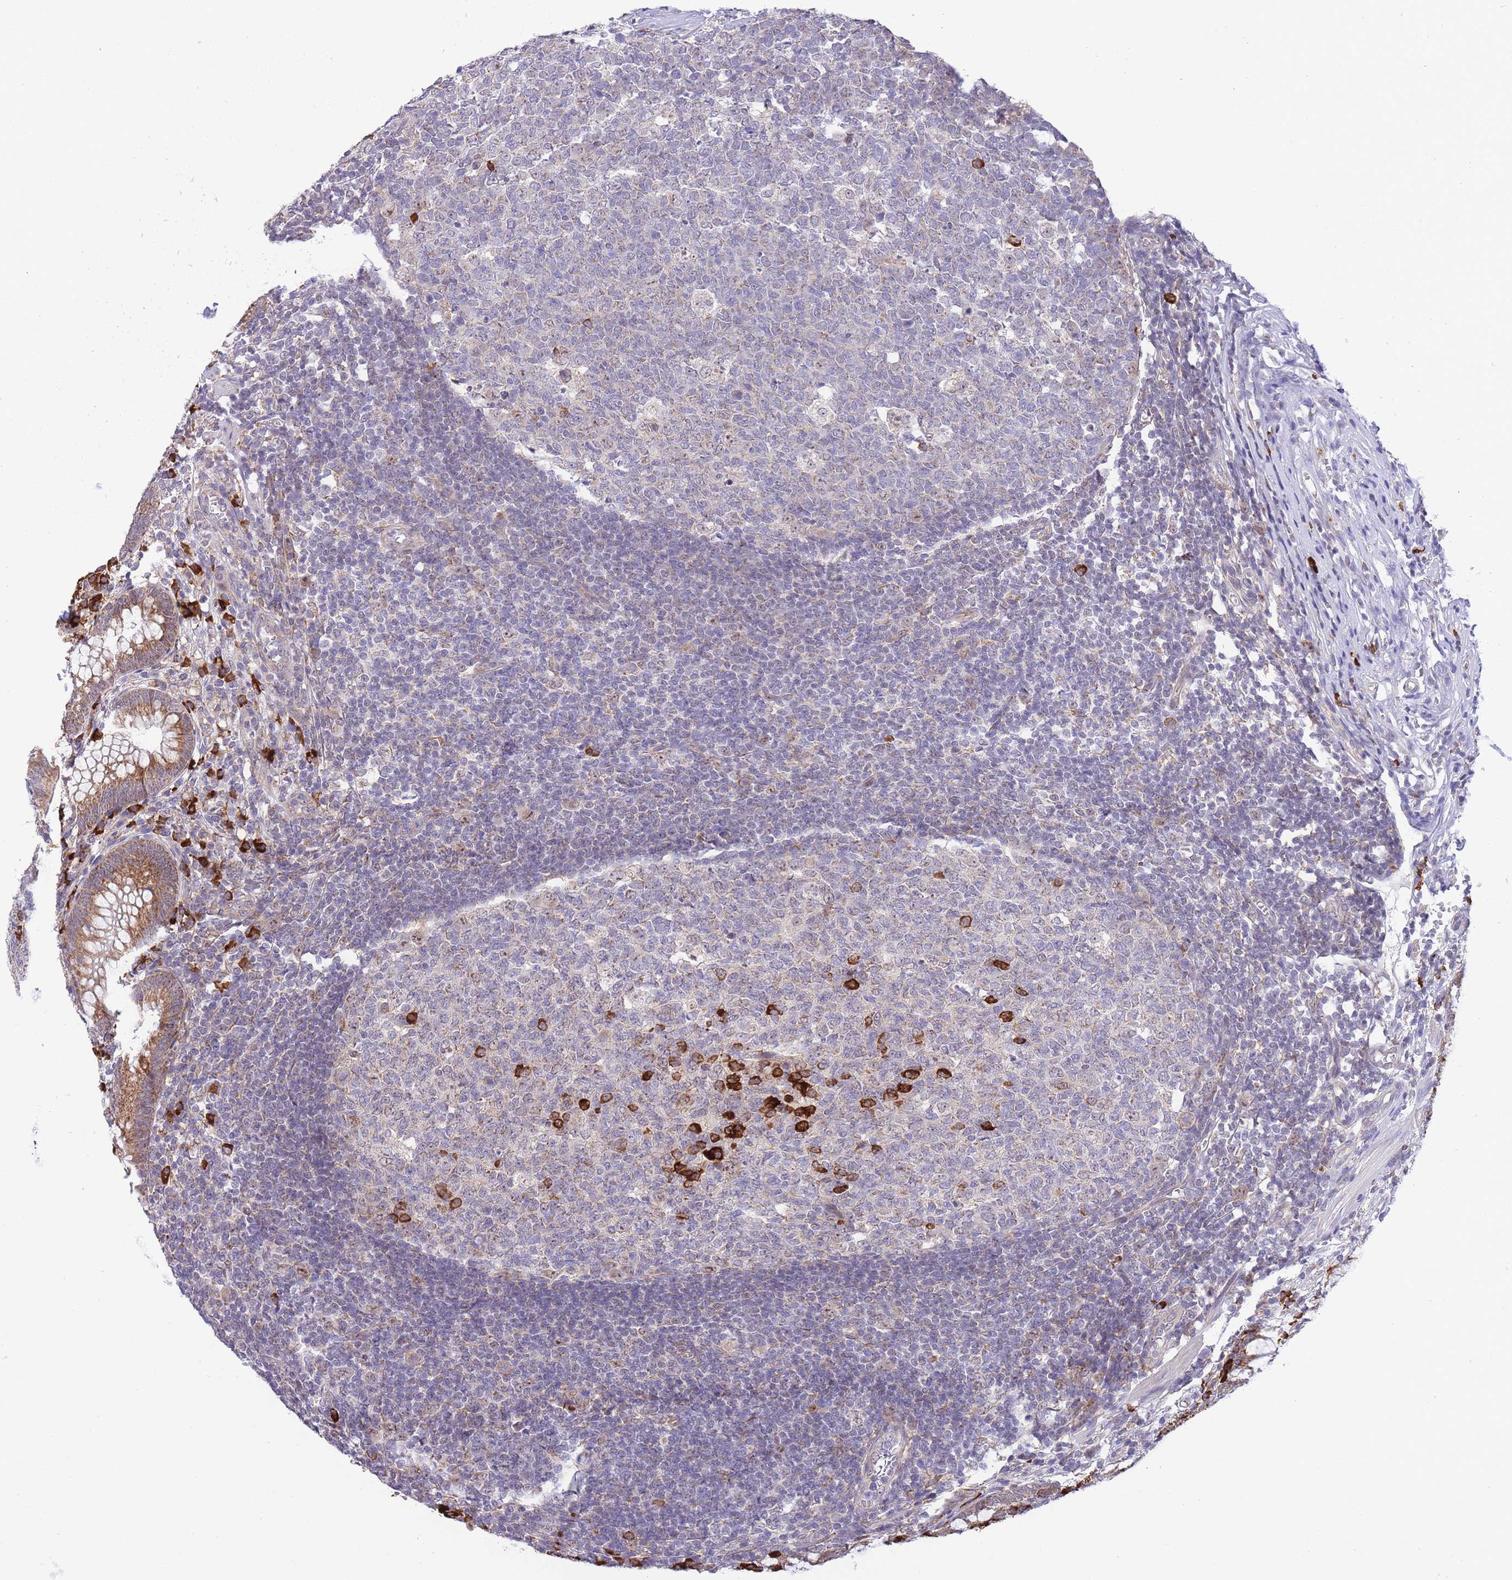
{"staining": {"intensity": "moderate", "quantity": ">75%", "location": "cytoplasmic/membranous"}, "tissue": "appendix", "cell_type": "Glandular cells", "image_type": "normal", "snomed": [{"axis": "morphology", "description": "Normal tissue, NOS"}, {"axis": "topography", "description": "Appendix"}], "caption": "Immunohistochemistry (IHC) image of normal appendix stained for a protein (brown), which shows medium levels of moderate cytoplasmic/membranous expression in about >75% of glandular cells.", "gene": "EXOSC8", "patient": {"sex": "male", "age": 56}}